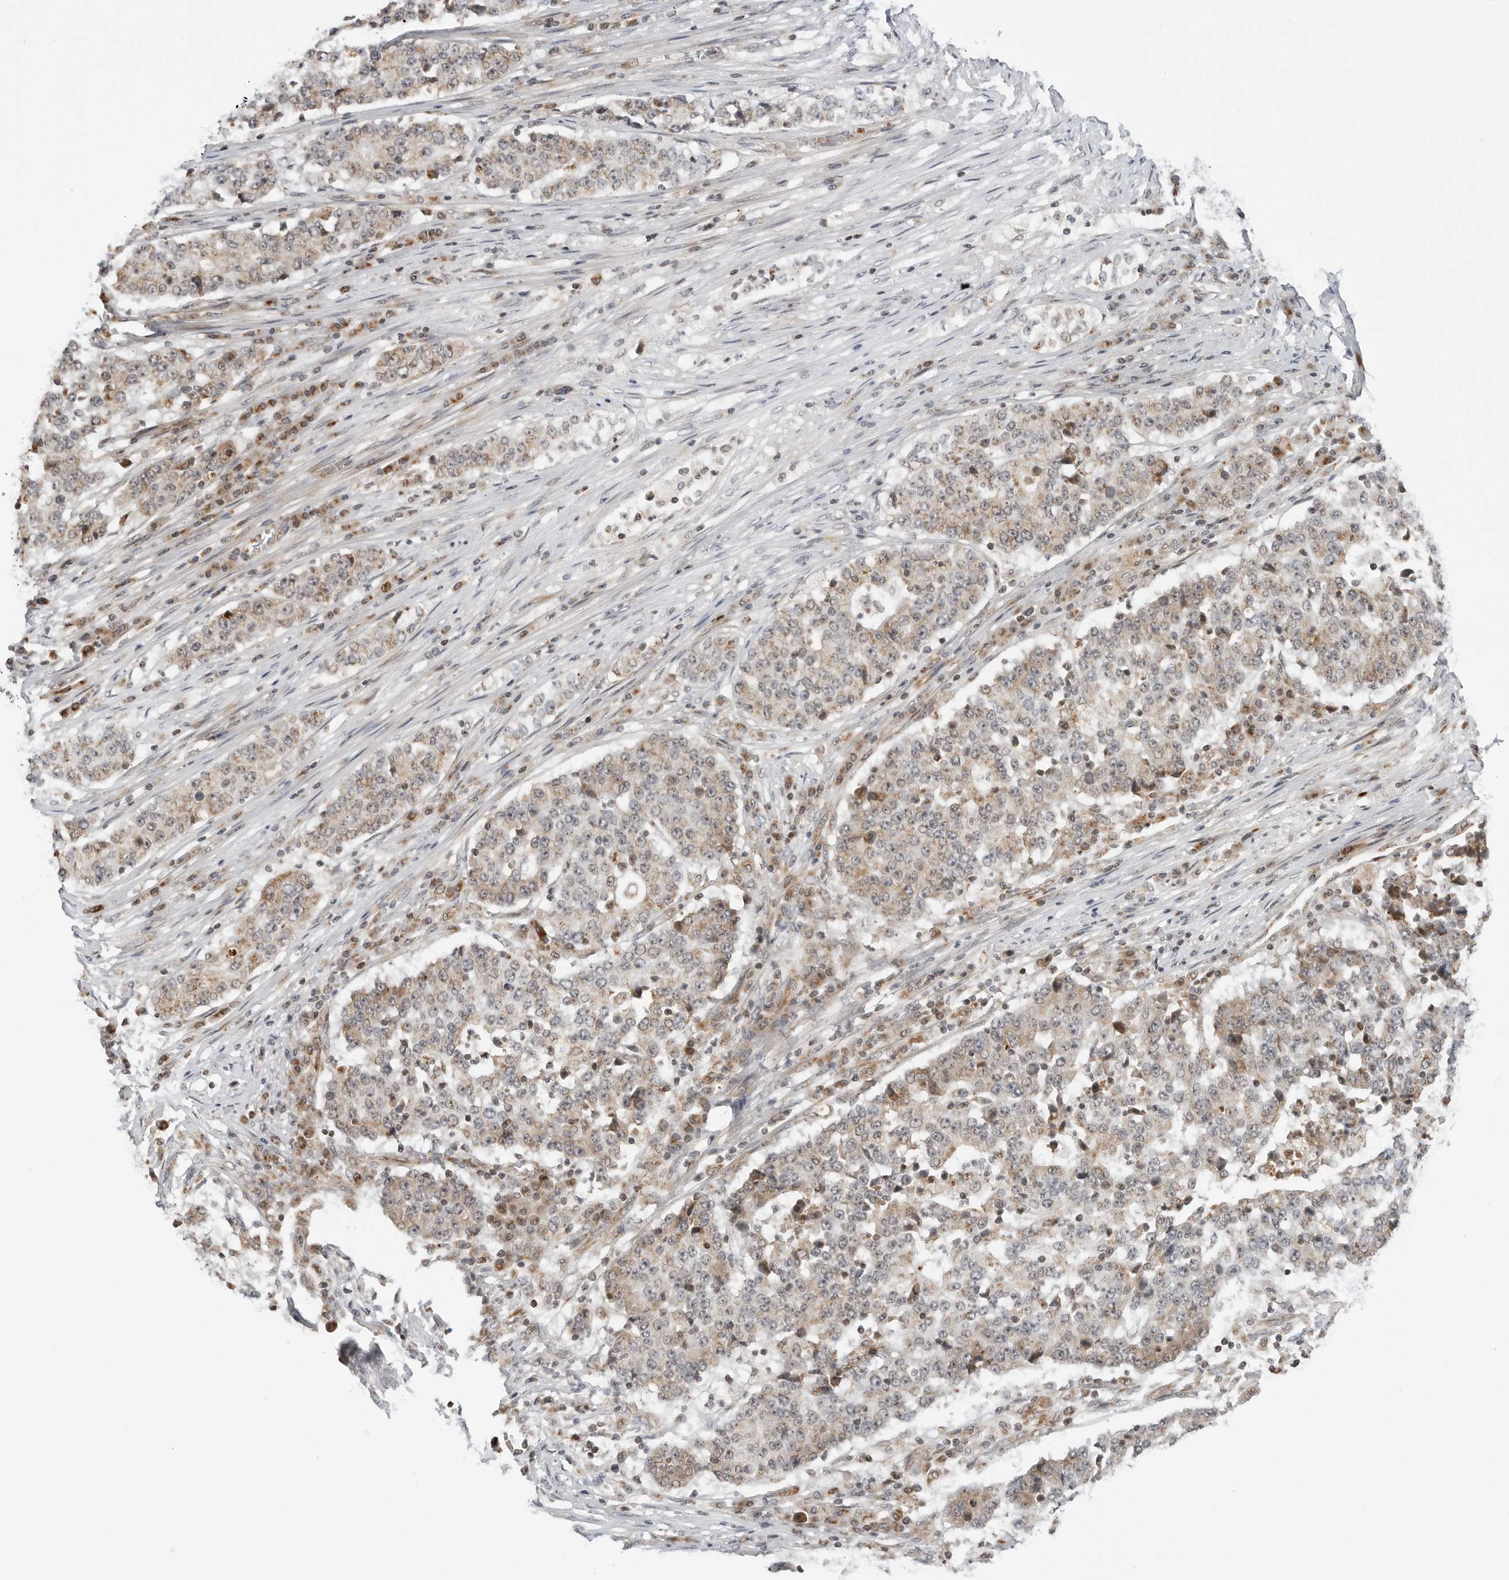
{"staining": {"intensity": "weak", "quantity": "<25%", "location": "cytoplasmic/membranous"}, "tissue": "stomach cancer", "cell_type": "Tumor cells", "image_type": "cancer", "snomed": [{"axis": "morphology", "description": "Adenocarcinoma, NOS"}, {"axis": "topography", "description": "Stomach"}], "caption": "This is an IHC histopathology image of human adenocarcinoma (stomach). There is no staining in tumor cells.", "gene": "PEX2", "patient": {"sex": "male", "age": 59}}